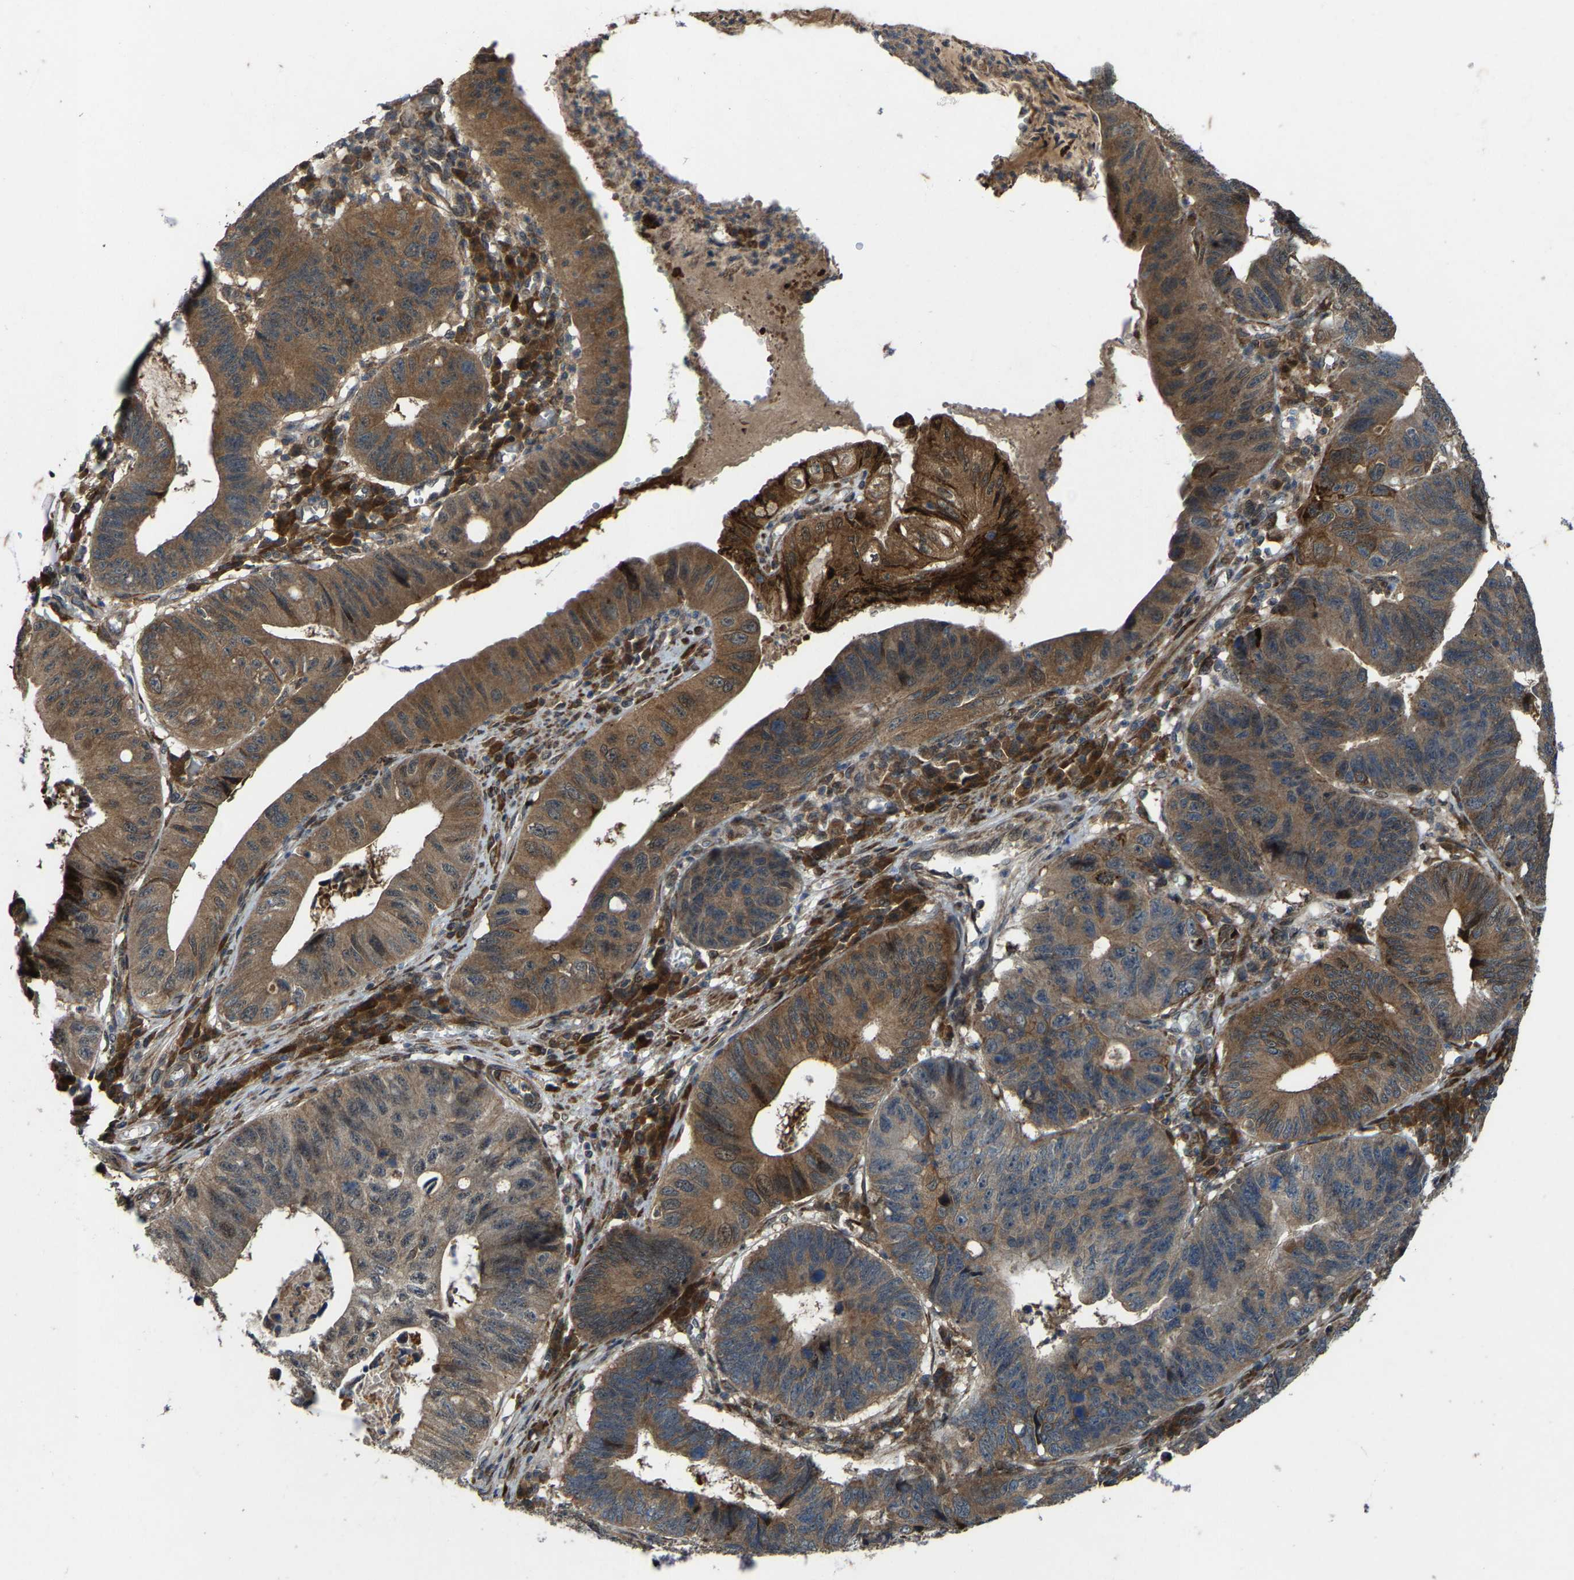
{"staining": {"intensity": "moderate", "quantity": ">75%", "location": "cytoplasmic/membranous"}, "tissue": "stomach cancer", "cell_type": "Tumor cells", "image_type": "cancer", "snomed": [{"axis": "morphology", "description": "Adenocarcinoma, NOS"}, {"axis": "topography", "description": "Stomach"}], "caption": "Immunohistochemical staining of human stomach adenocarcinoma exhibits moderate cytoplasmic/membranous protein staining in approximately >75% of tumor cells. The protein is shown in brown color, while the nuclei are stained blue.", "gene": "LRRC72", "patient": {"sex": "male", "age": 59}}